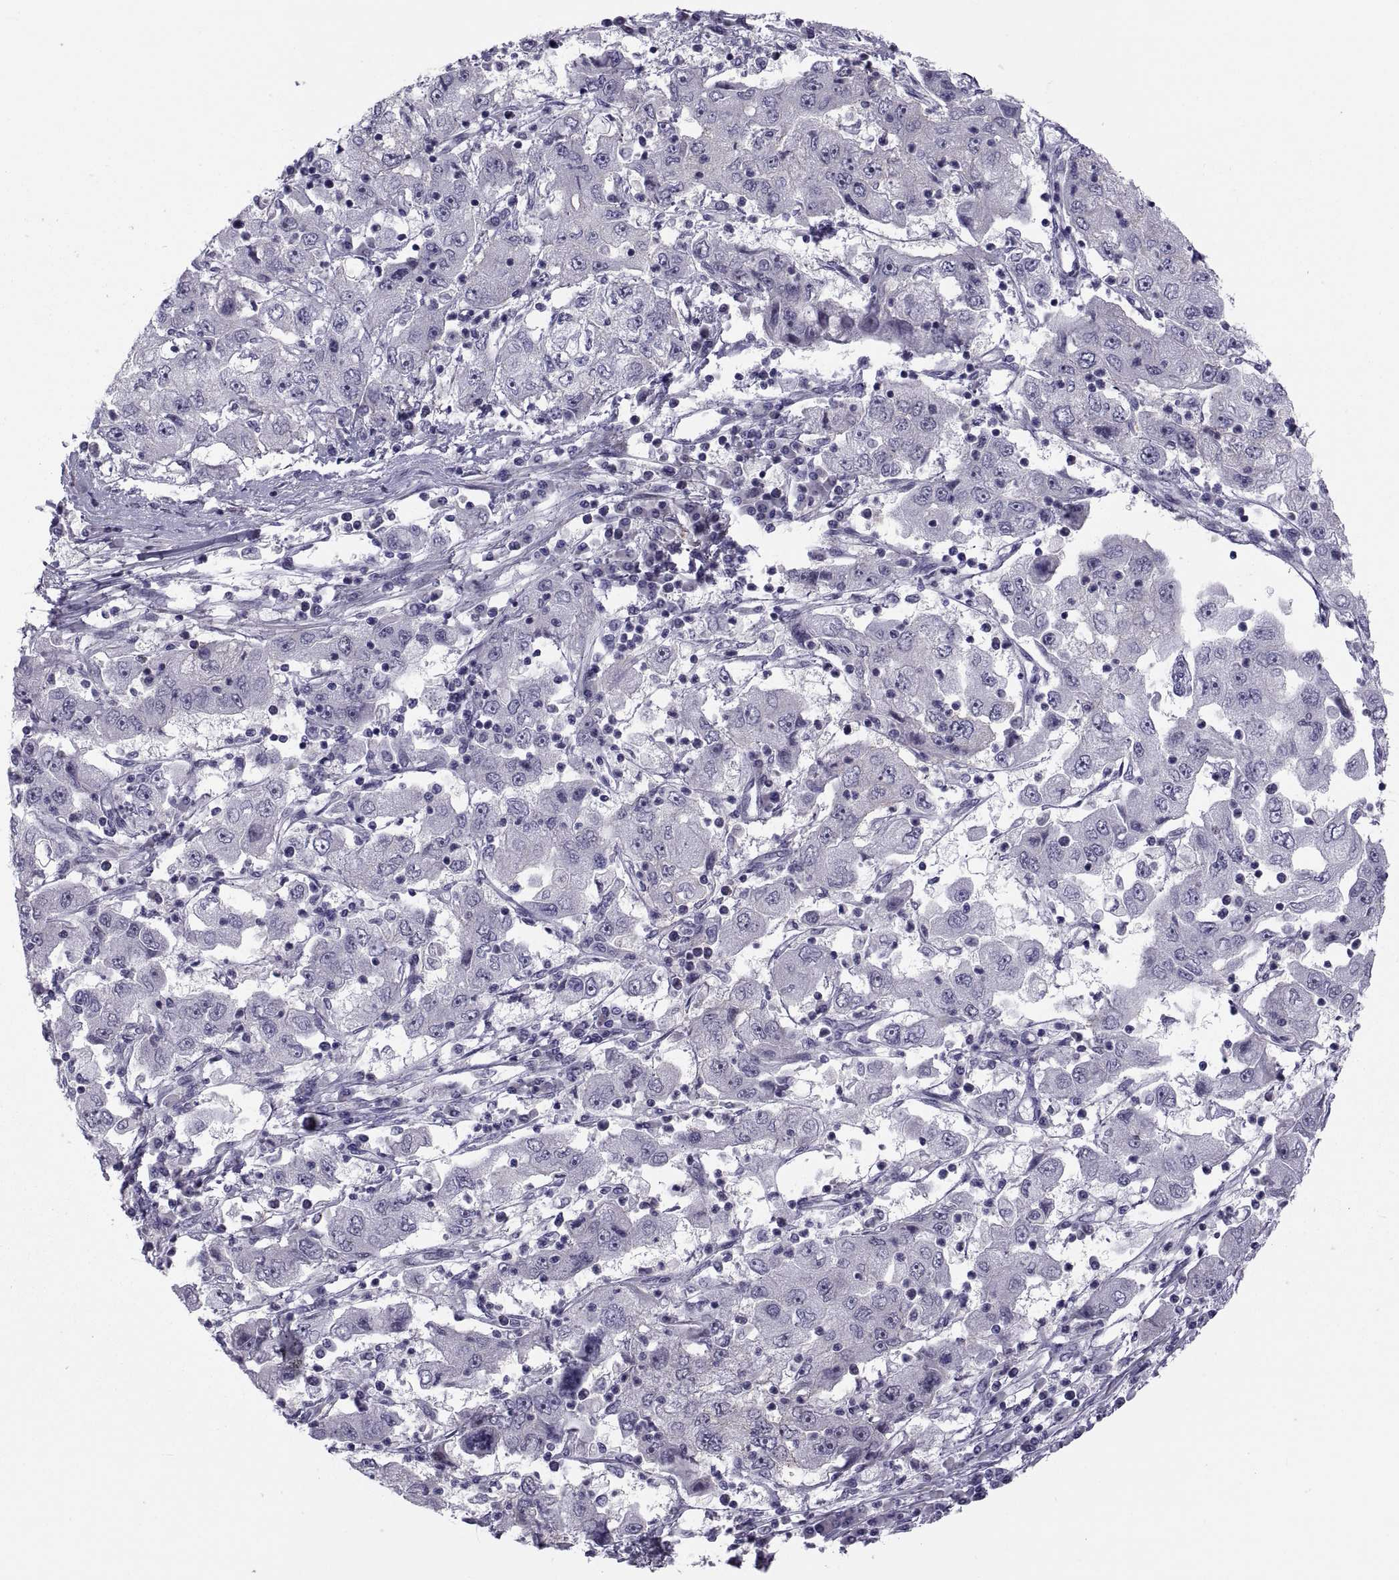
{"staining": {"intensity": "negative", "quantity": "none", "location": "none"}, "tissue": "cervical cancer", "cell_type": "Tumor cells", "image_type": "cancer", "snomed": [{"axis": "morphology", "description": "Squamous cell carcinoma, NOS"}, {"axis": "topography", "description": "Cervix"}], "caption": "This is a micrograph of immunohistochemistry (IHC) staining of cervical cancer, which shows no staining in tumor cells.", "gene": "TMEM158", "patient": {"sex": "female", "age": 36}}